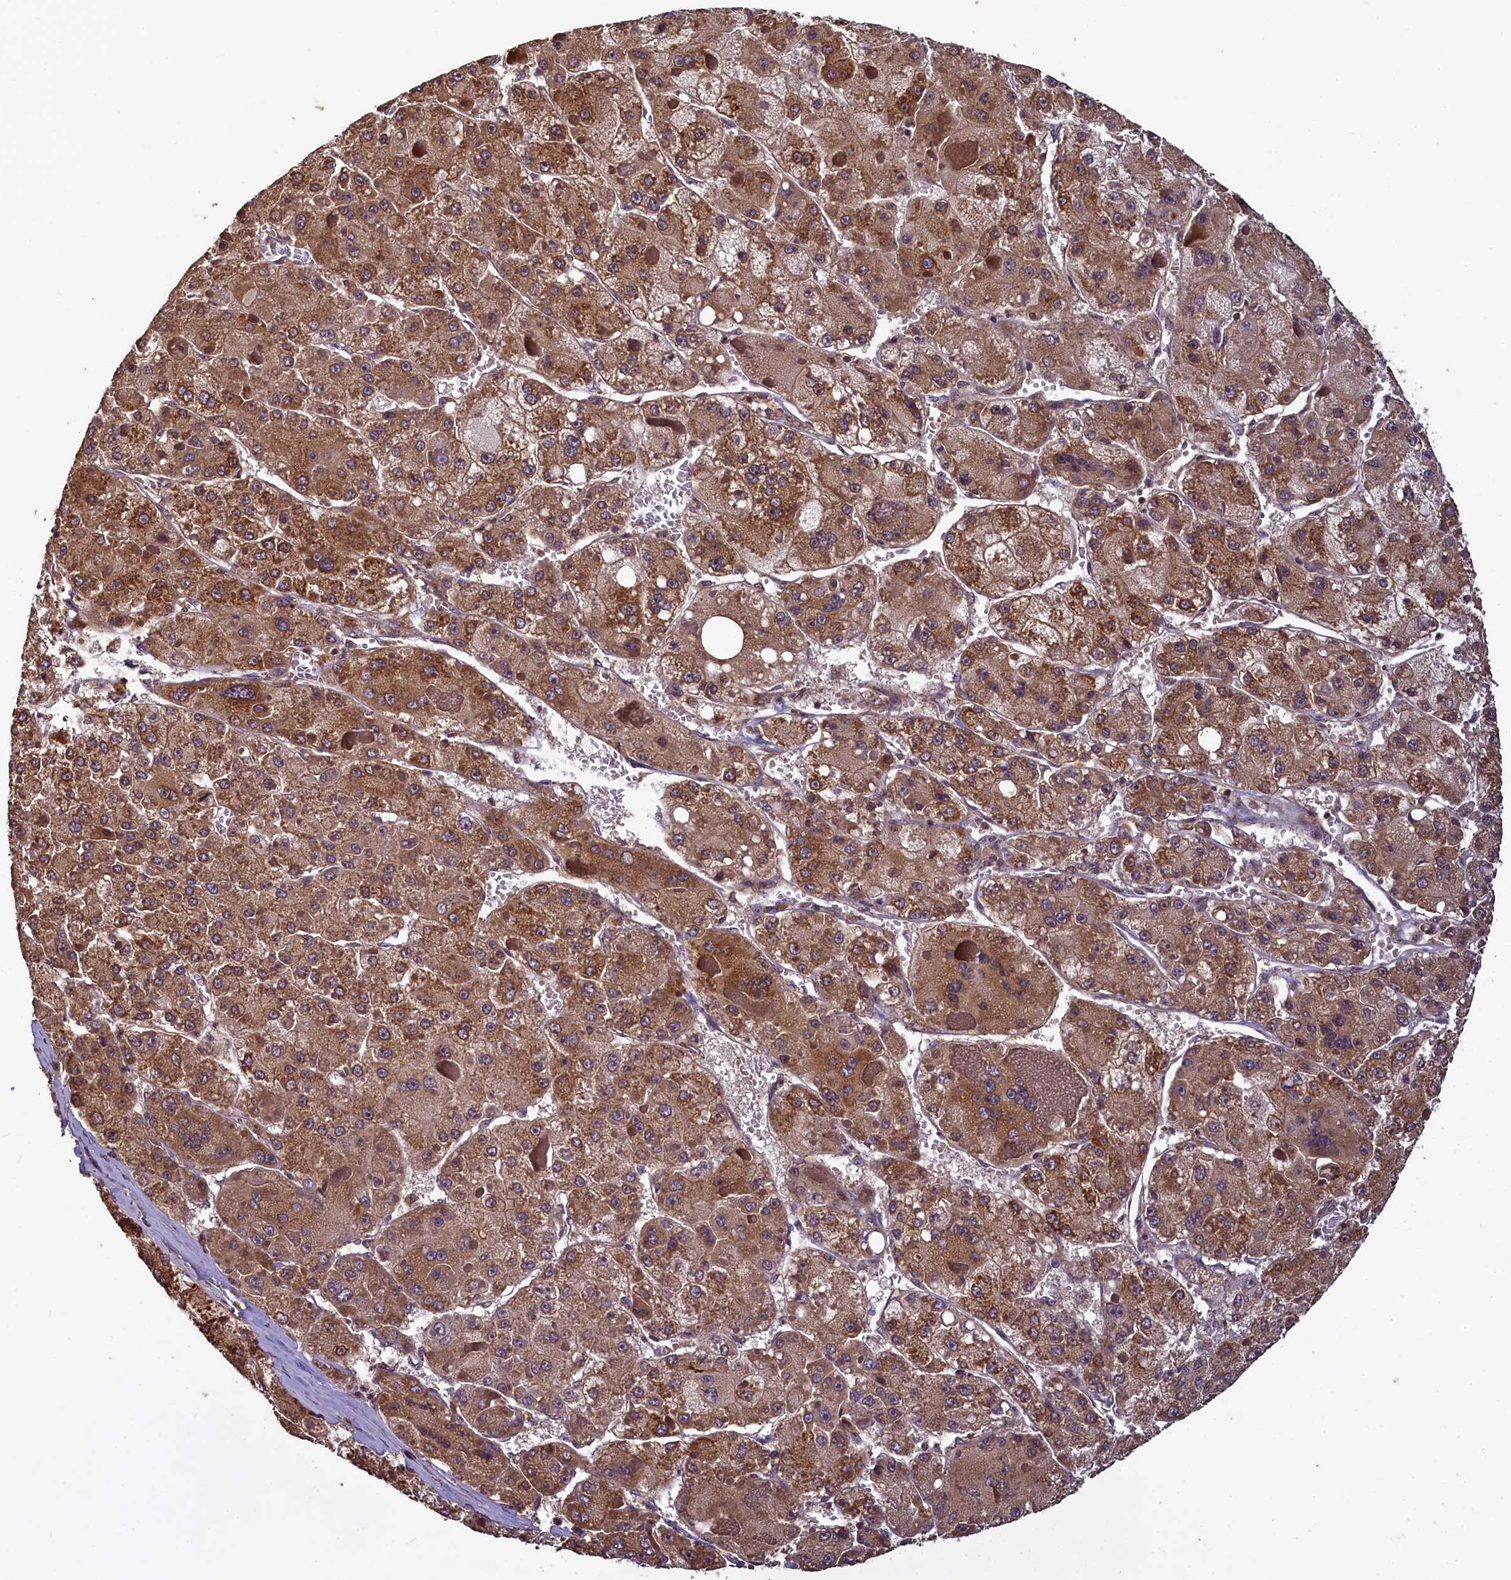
{"staining": {"intensity": "moderate", "quantity": ">75%", "location": "cytoplasmic/membranous"}, "tissue": "liver cancer", "cell_type": "Tumor cells", "image_type": "cancer", "snomed": [{"axis": "morphology", "description": "Carcinoma, Hepatocellular, NOS"}, {"axis": "topography", "description": "Liver"}], "caption": "Immunohistochemistry (IHC) (DAB) staining of human liver cancer (hepatocellular carcinoma) reveals moderate cytoplasmic/membranous protein expression in about >75% of tumor cells. The protein of interest is stained brown, and the nuclei are stained in blue (DAB IHC with brightfield microscopy, high magnification).", "gene": "NUDT6", "patient": {"sex": "female", "age": 73}}